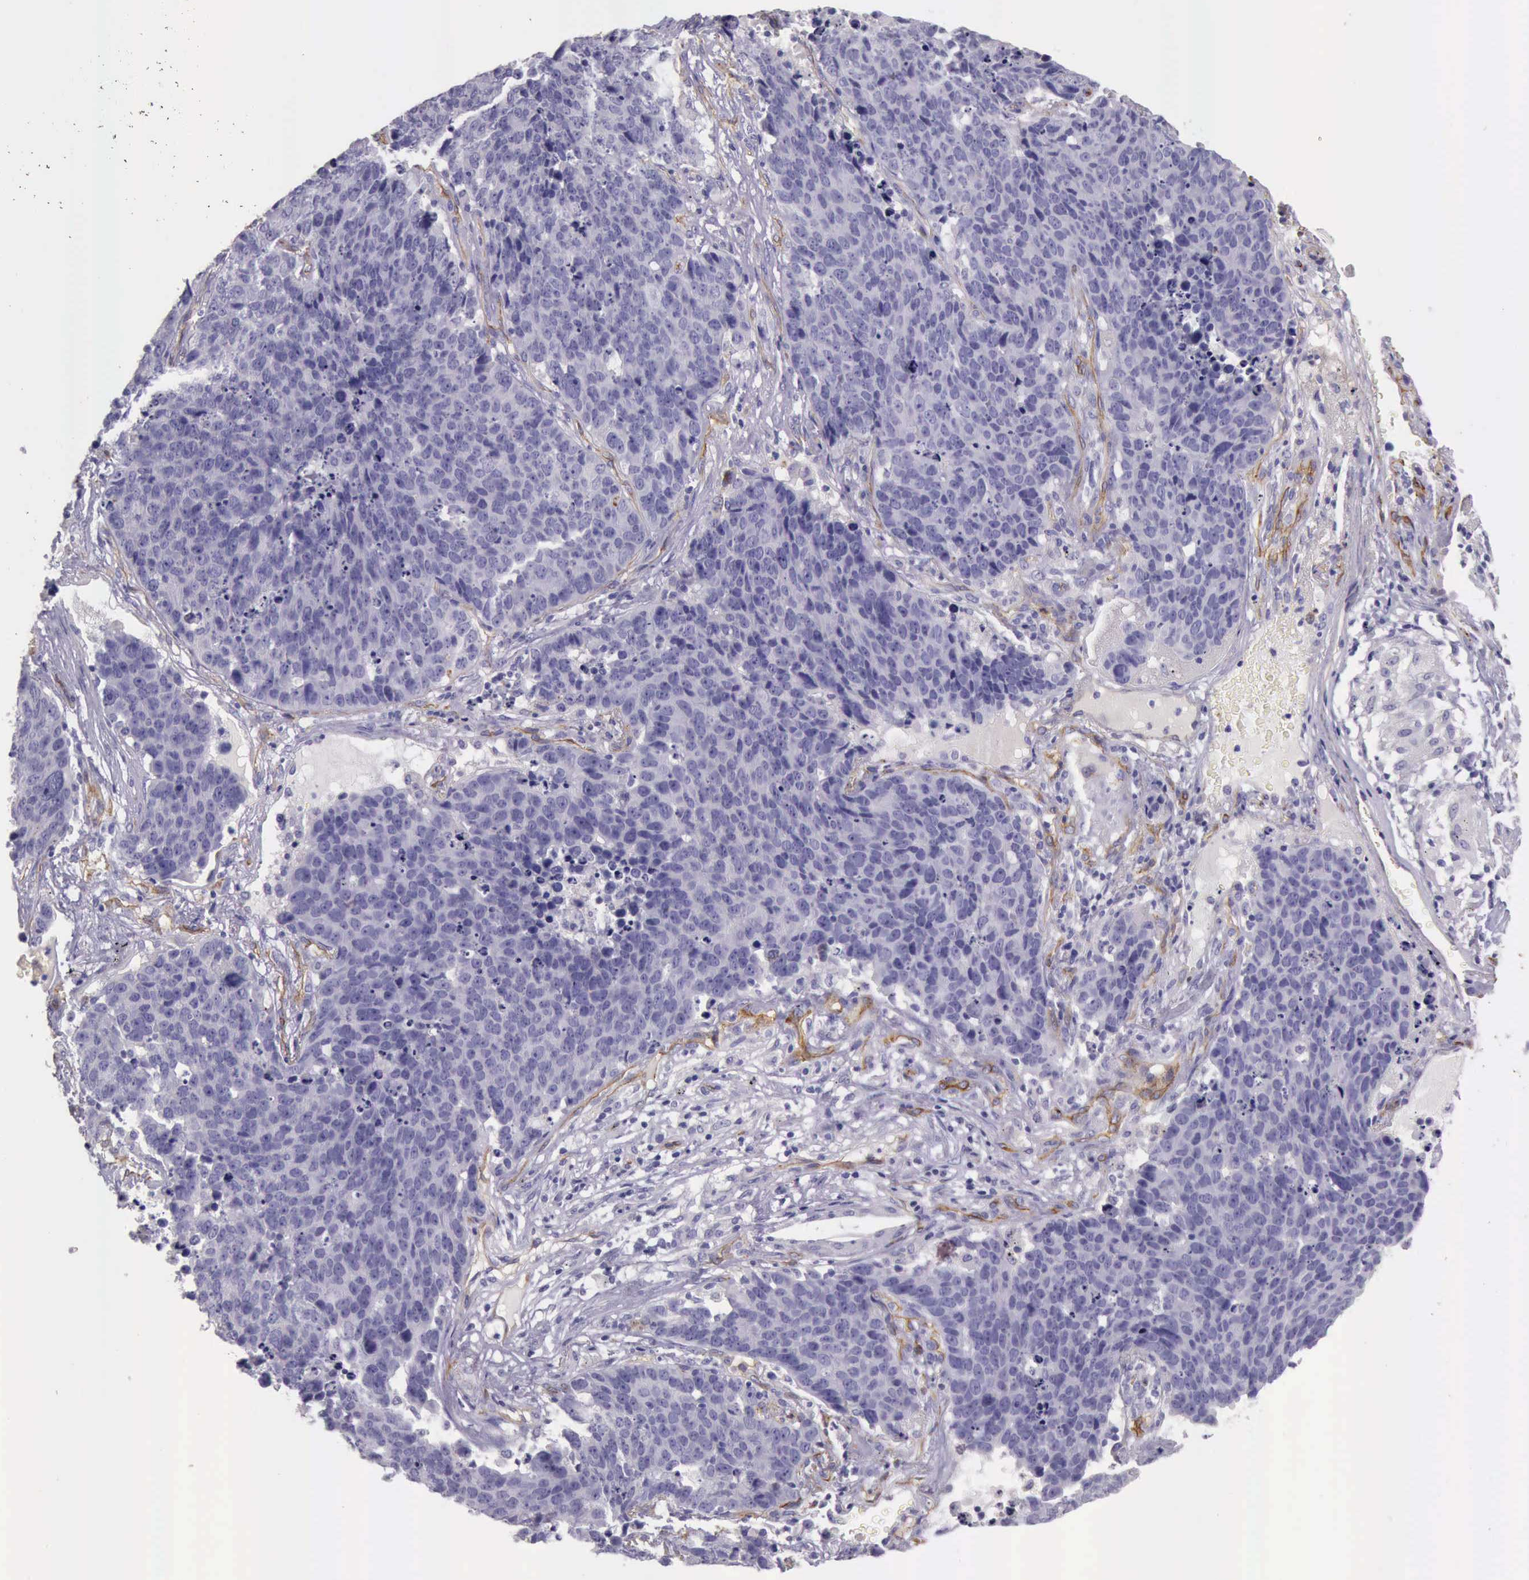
{"staining": {"intensity": "negative", "quantity": "none", "location": "none"}, "tissue": "lung cancer", "cell_type": "Tumor cells", "image_type": "cancer", "snomed": [{"axis": "morphology", "description": "Carcinoid, malignant, NOS"}, {"axis": "topography", "description": "Lung"}], "caption": "Lung cancer stained for a protein using IHC demonstrates no expression tumor cells.", "gene": "TCEANC", "patient": {"sex": "male", "age": 60}}